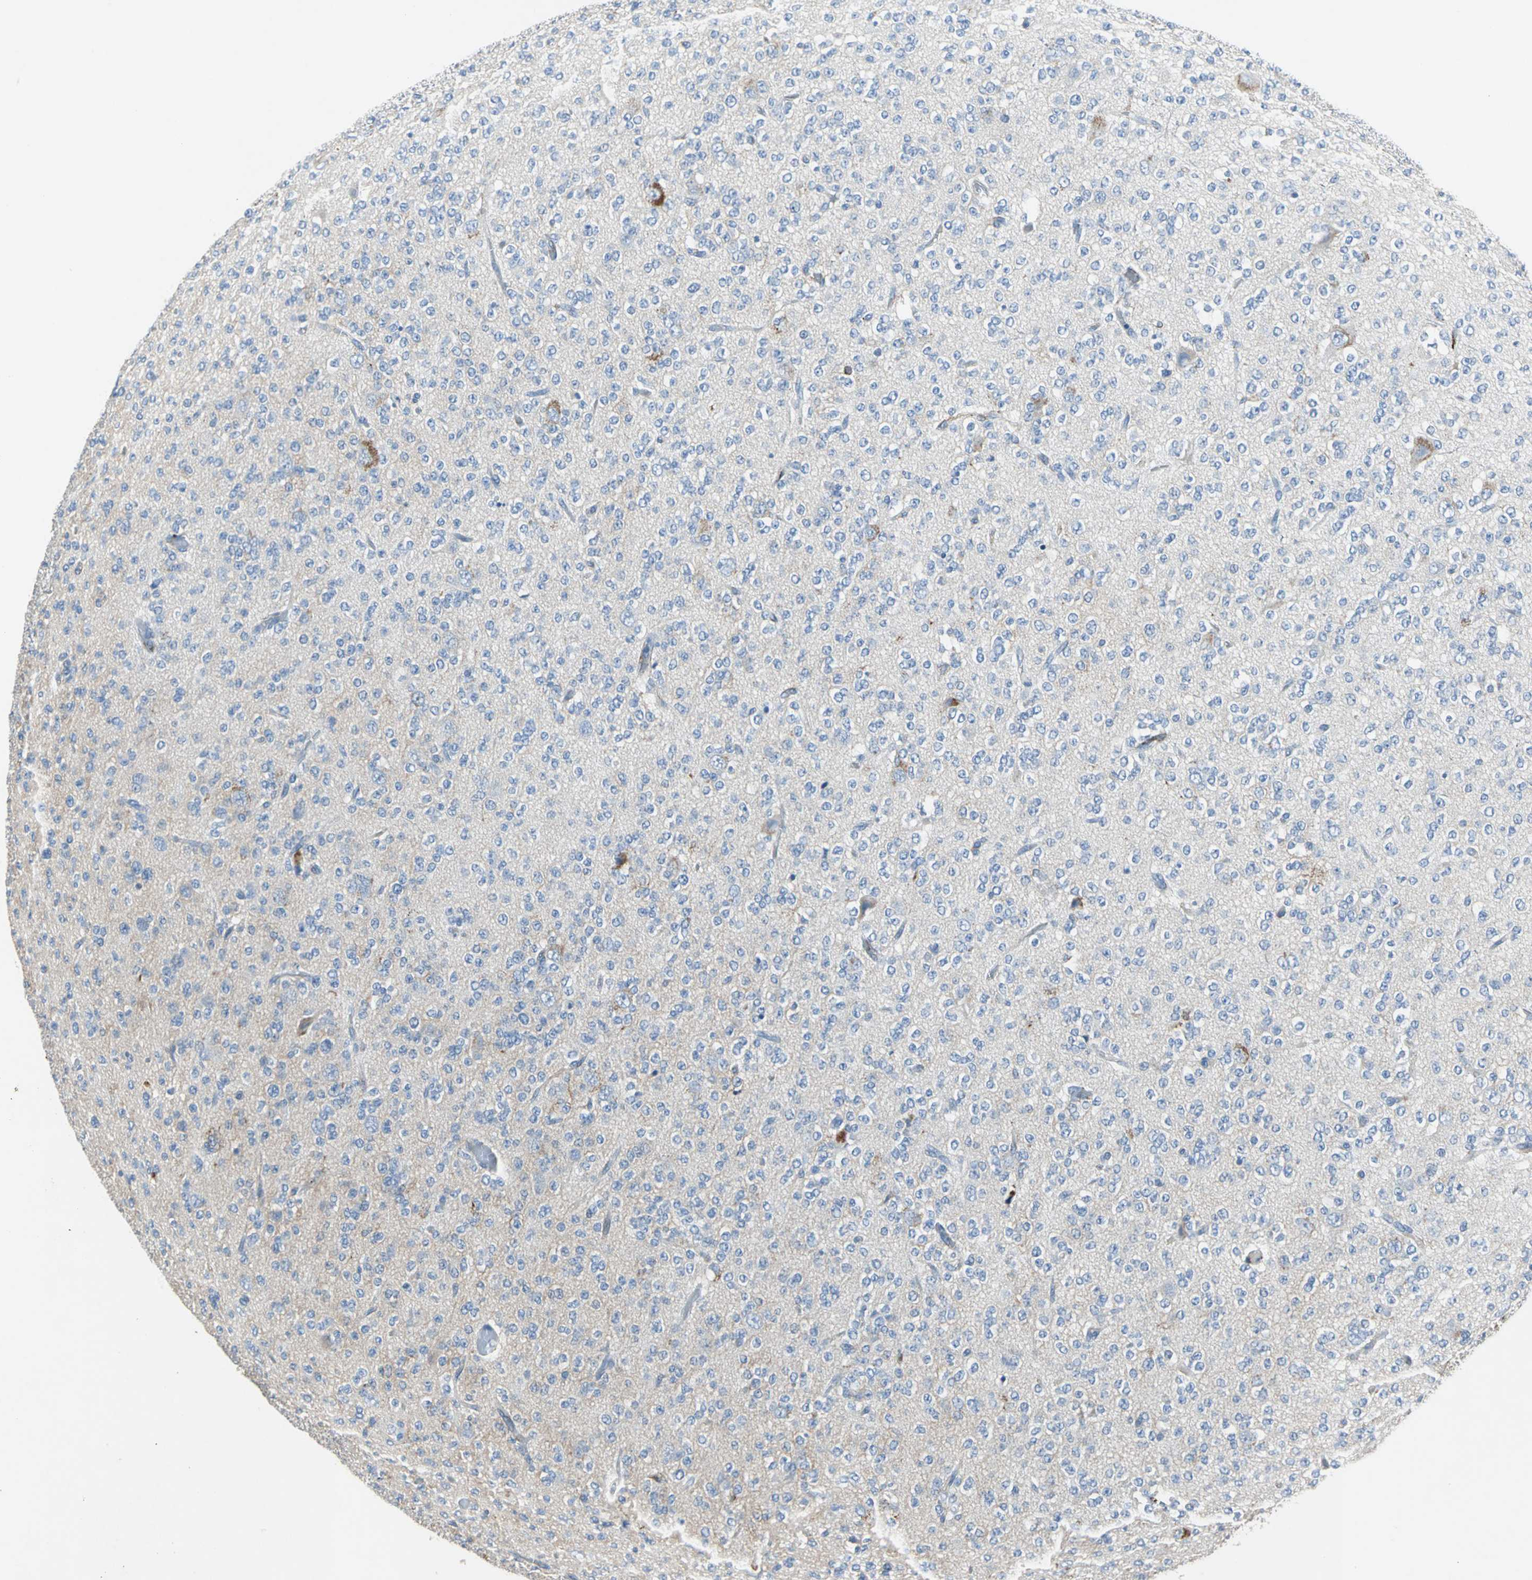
{"staining": {"intensity": "negative", "quantity": "none", "location": "none"}, "tissue": "glioma", "cell_type": "Tumor cells", "image_type": "cancer", "snomed": [{"axis": "morphology", "description": "Glioma, malignant, Low grade"}, {"axis": "topography", "description": "Brain"}], "caption": "The micrograph exhibits no staining of tumor cells in glioma.", "gene": "EFNB3", "patient": {"sex": "male", "age": 38}}